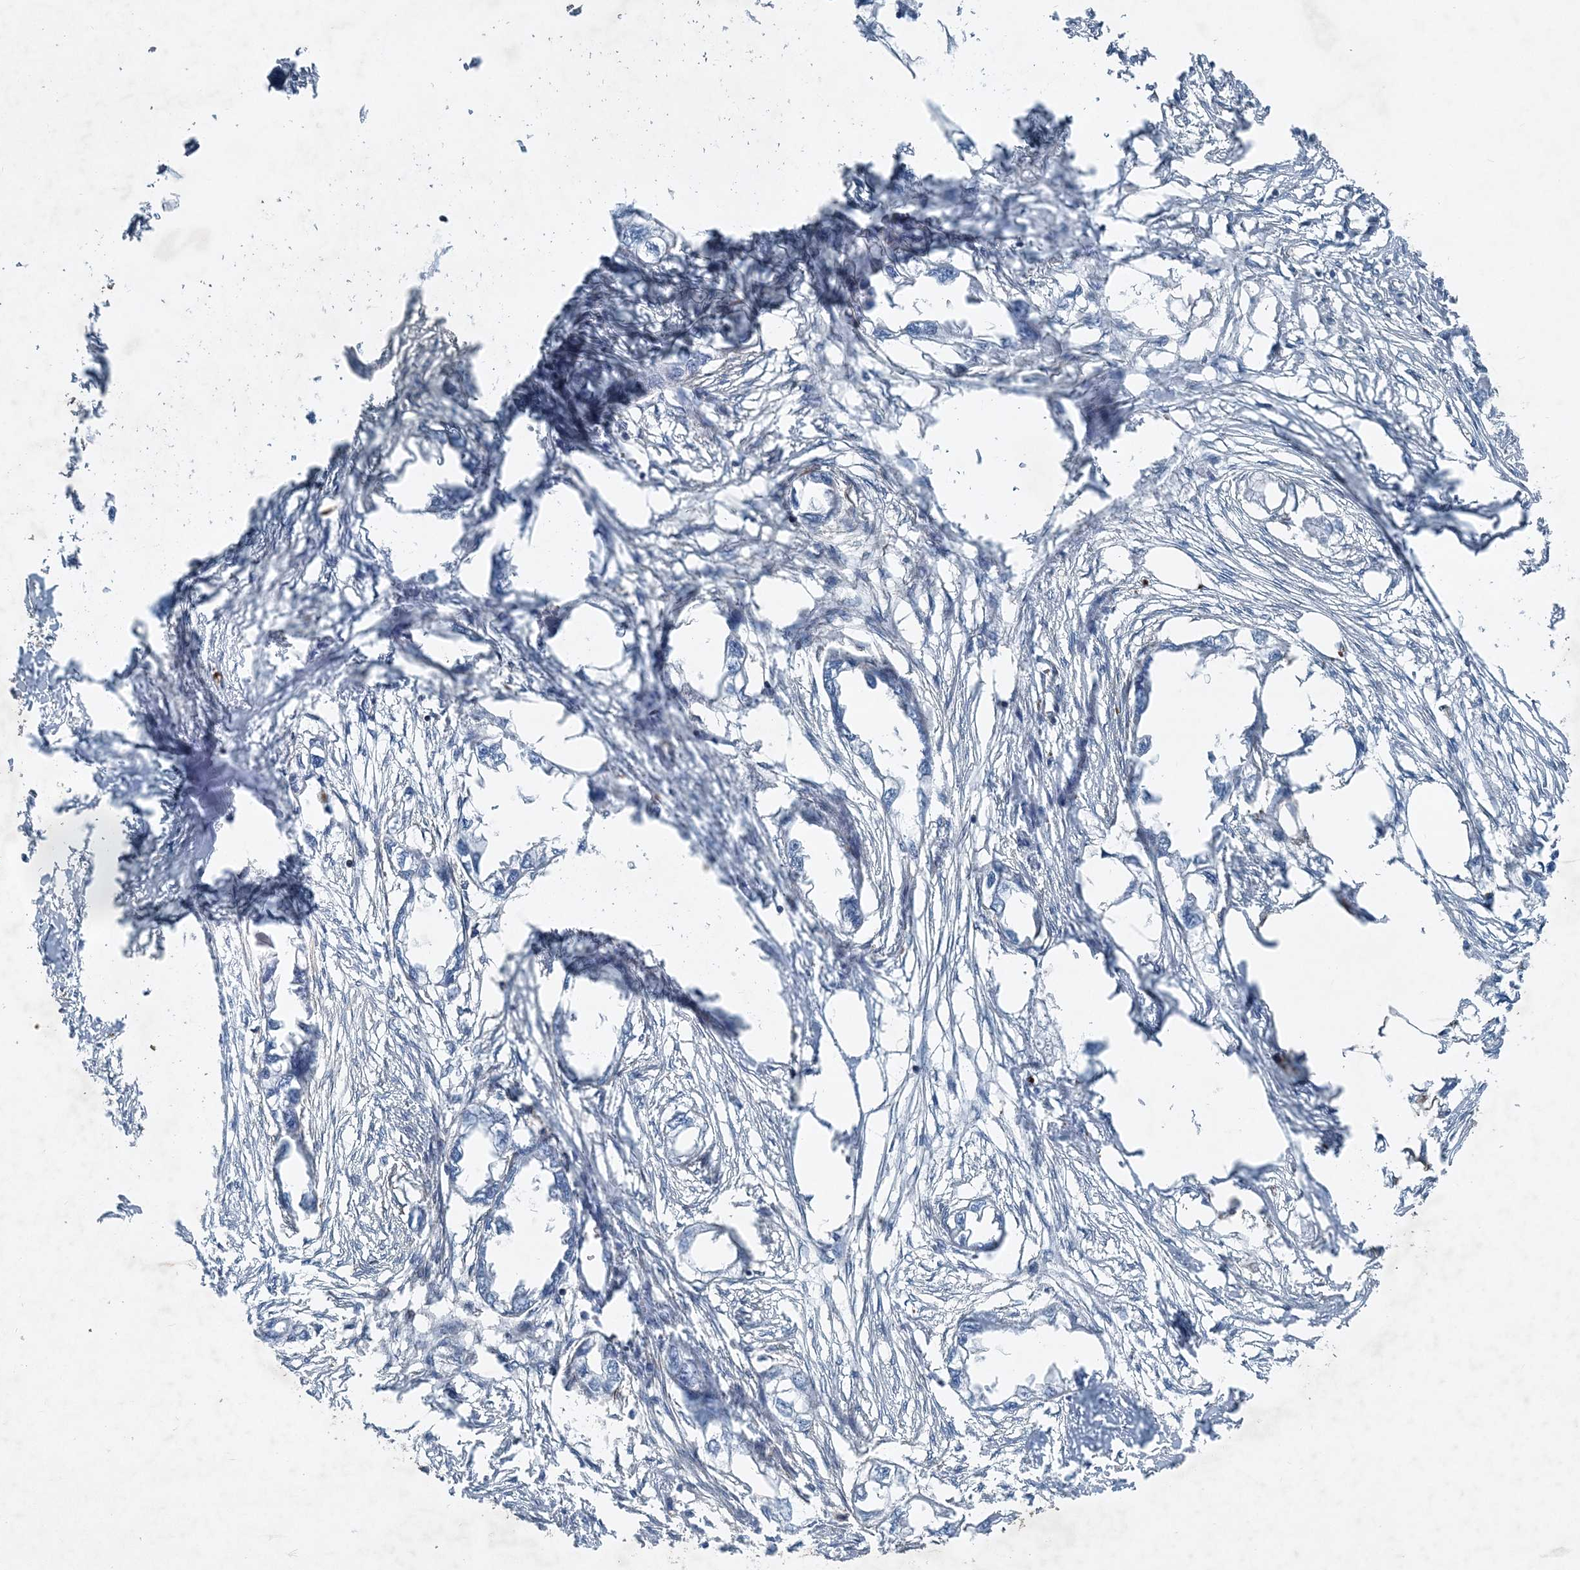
{"staining": {"intensity": "negative", "quantity": "none", "location": "none"}, "tissue": "endometrial cancer", "cell_type": "Tumor cells", "image_type": "cancer", "snomed": [{"axis": "morphology", "description": "Adenocarcinoma, NOS"}, {"axis": "morphology", "description": "Adenocarcinoma, metastatic, NOS"}, {"axis": "topography", "description": "Adipose tissue"}, {"axis": "topography", "description": "Endometrium"}], "caption": "Immunohistochemistry micrograph of neoplastic tissue: human endometrial cancer stained with DAB exhibits no significant protein positivity in tumor cells.", "gene": "DGUOK", "patient": {"sex": "female", "age": 67}}